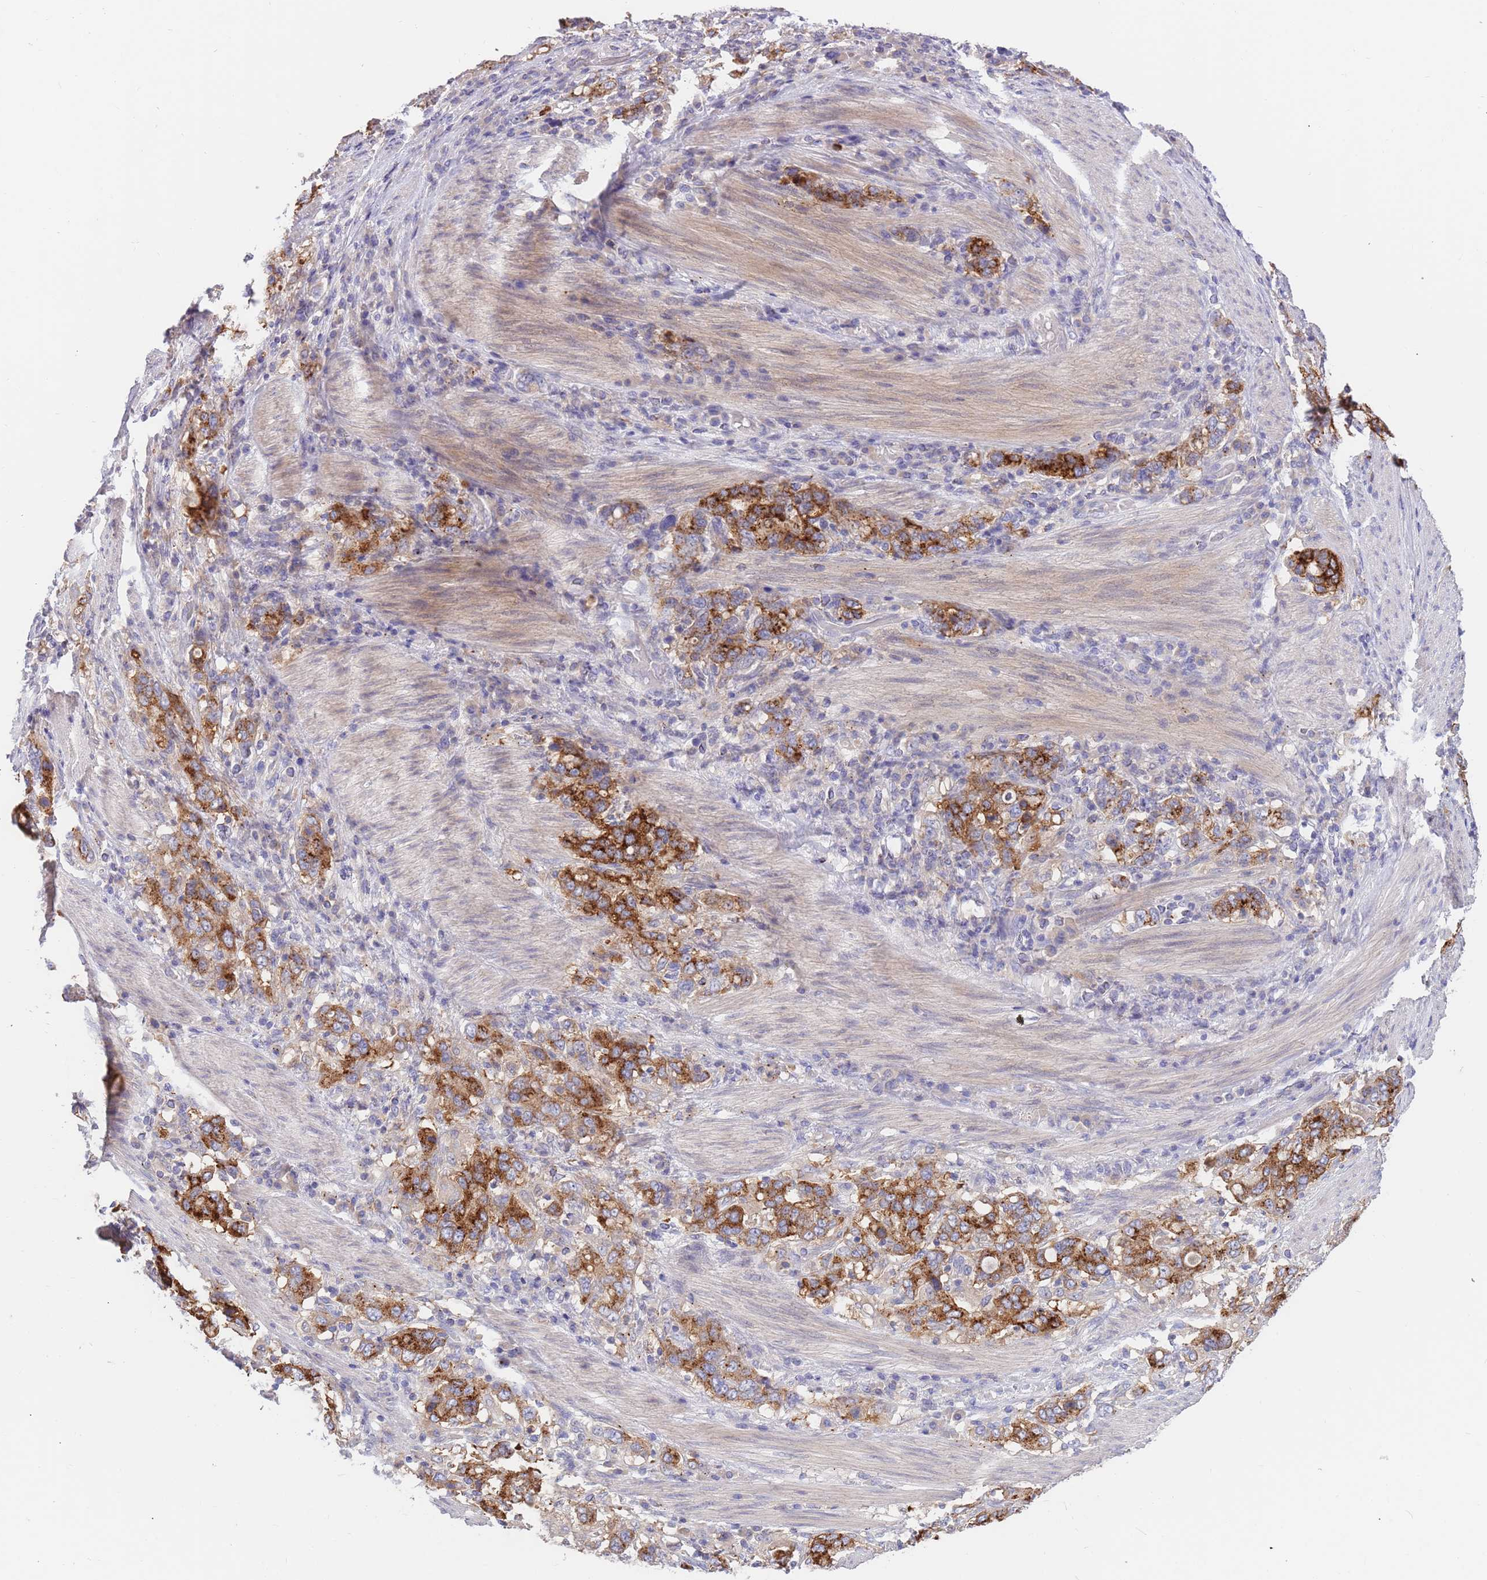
{"staining": {"intensity": "strong", "quantity": "25%-75%", "location": "cytoplasmic/membranous"}, "tissue": "stomach cancer", "cell_type": "Tumor cells", "image_type": "cancer", "snomed": [{"axis": "morphology", "description": "Adenocarcinoma, NOS"}, {"axis": "topography", "description": "Stomach, upper"}, {"axis": "topography", "description": "Stomach"}], "caption": "Immunohistochemistry (IHC) (DAB (3,3'-diaminobenzidine)) staining of human stomach cancer shows strong cytoplasmic/membranous protein expression in about 25%-75% of tumor cells. (brown staining indicates protein expression, while blue staining denotes nuclei).", "gene": "BORCS5", "patient": {"sex": "male", "age": 62}}